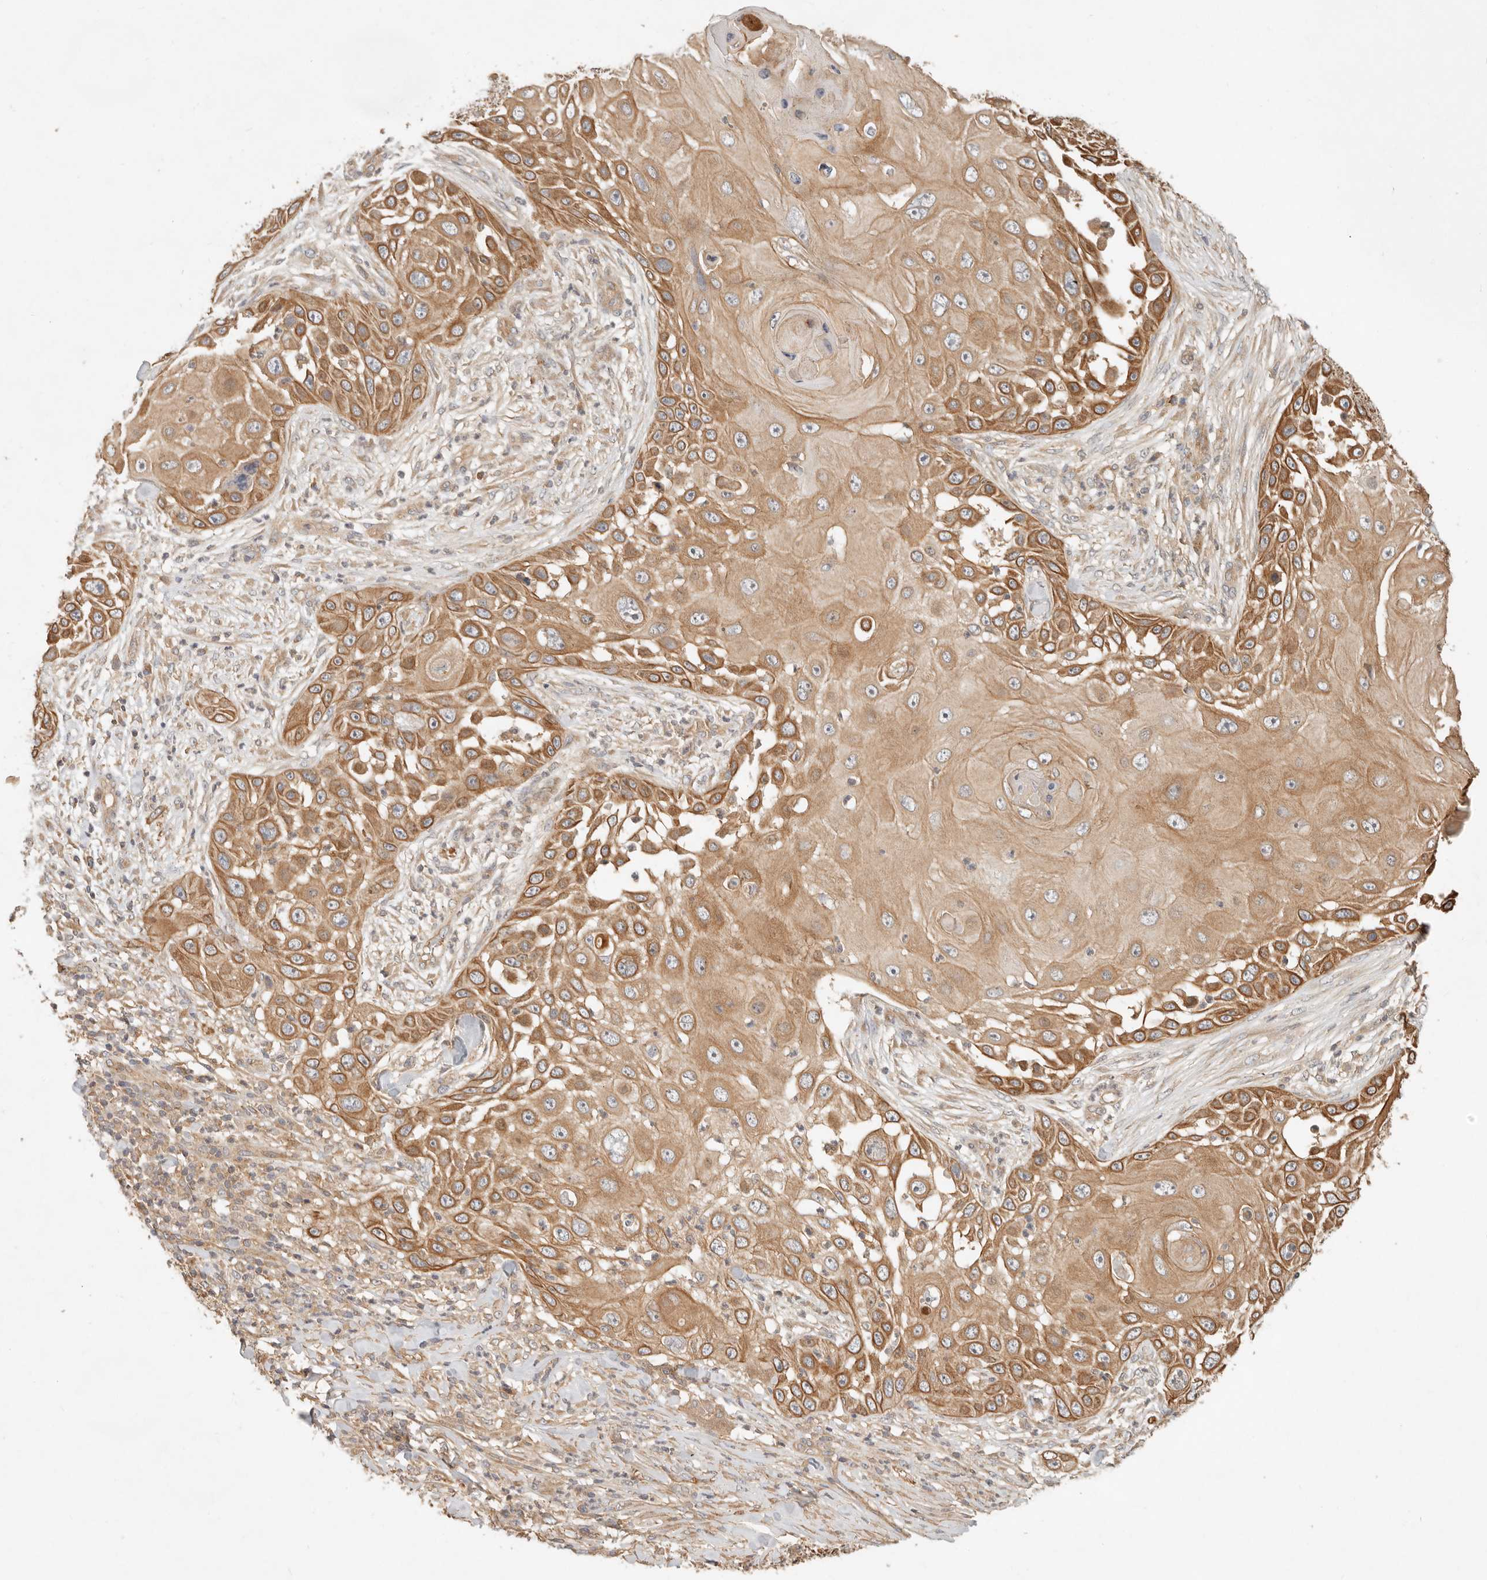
{"staining": {"intensity": "moderate", "quantity": ">75%", "location": "cytoplasmic/membranous"}, "tissue": "skin cancer", "cell_type": "Tumor cells", "image_type": "cancer", "snomed": [{"axis": "morphology", "description": "Squamous cell carcinoma, NOS"}, {"axis": "topography", "description": "Skin"}], "caption": "Immunohistochemistry (IHC) (DAB) staining of skin cancer exhibits moderate cytoplasmic/membranous protein expression in approximately >75% of tumor cells.", "gene": "HECTD3", "patient": {"sex": "female", "age": 44}}